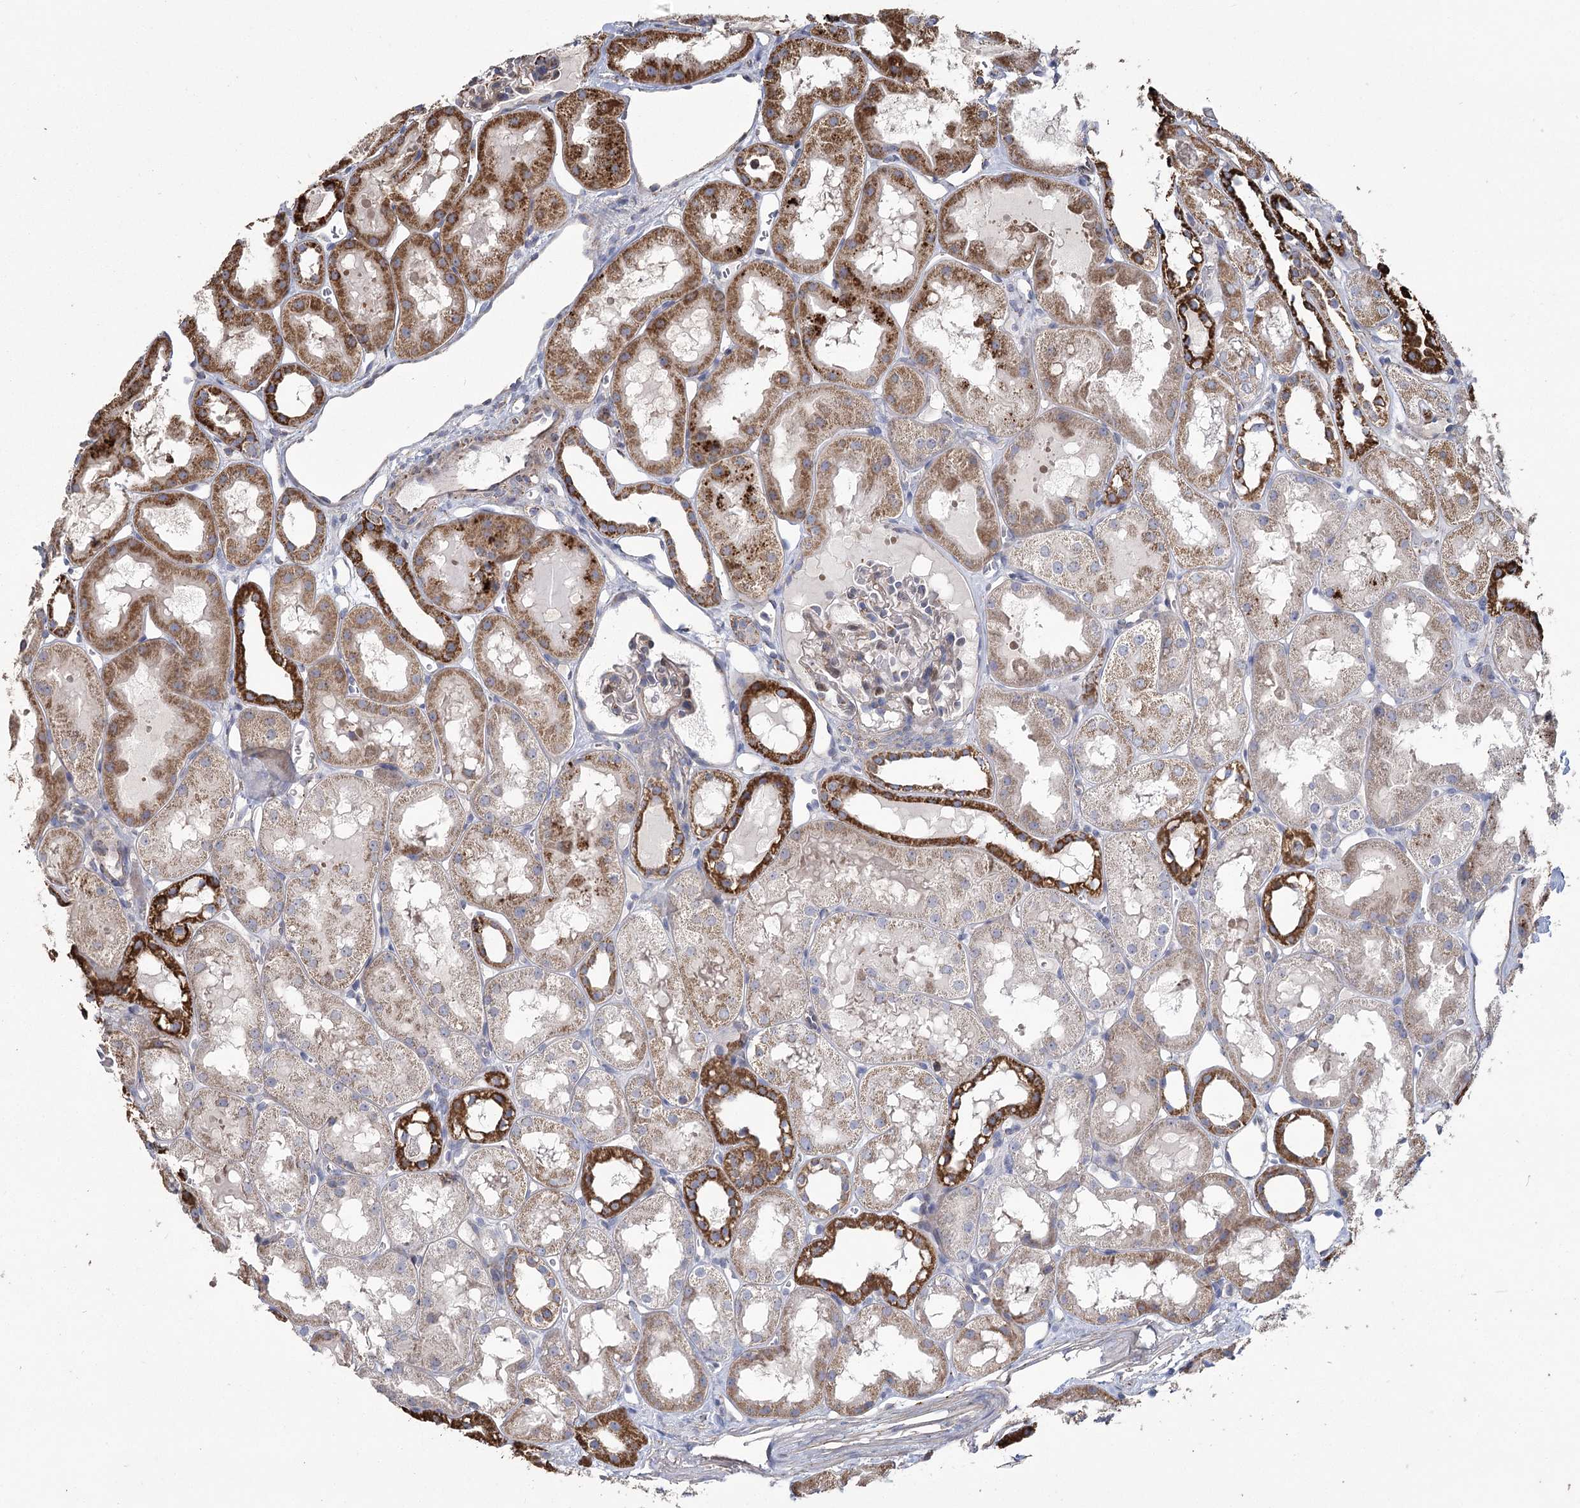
{"staining": {"intensity": "moderate", "quantity": "<25%", "location": "cytoplasmic/membranous"}, "tissue": "kidney", "cell_type": "Cells in glomeruli", "image_type": "normal", "snomed": [{"axis": "morphology", "description": "Normal tissue, NOS"}, {"axis": "topography", "description": "Kidney"}, {"axis": "topography", "description": "Urinary bladder"}], "caption": "The photomicrograph displays a brown stain indicating the presence of a protein in the cytoplasmic/membranous of cells in glomeruli in kidney. (DAB (3,3'-diaminobenzidine) IHC with brightfield microscopy, high magnification).", "gene": "RANBP3L", "patient": {"sex": "male", "age": 16}}